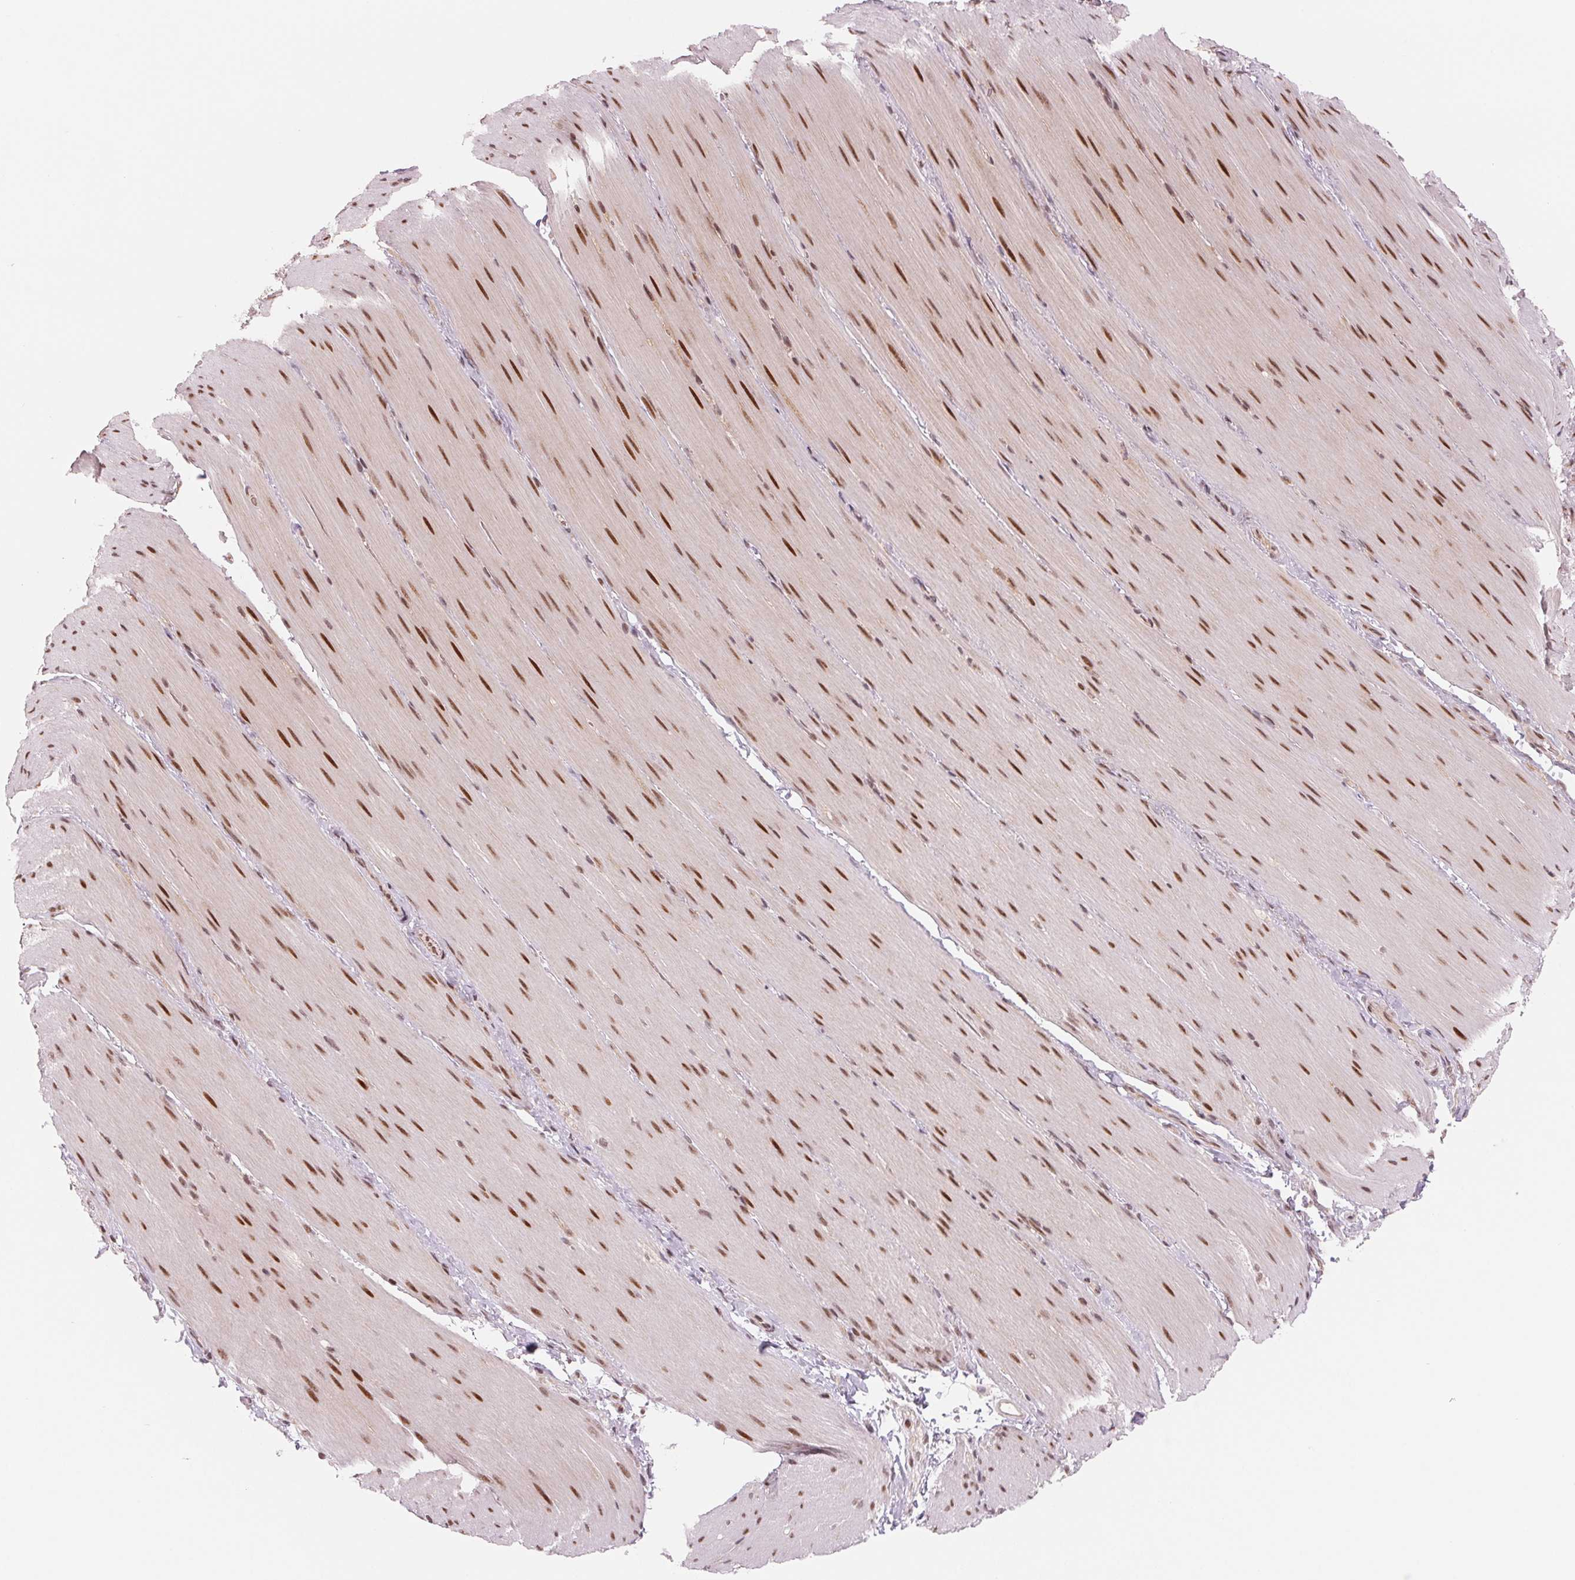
{"staining": {"intensity": "moderate", "quantity": ">75%", "location": "nuclear"}, "tissue": "smooth muscle", "cell_type": "Smooth muscle cells", "image_type": "normal", "snomed": [{"axis": "morphology", "description": "Normal tissue, NOS"}, {"axis": "topography", "description": "Smooth muscle"}, {"axis": "topography", "description": "Colon"}], "caption": "Protein staining of normal smooth muscle shows moderate nuclear staining in approximately >75% of smooth muscle cells.", "gene": "DNAJB6", "patient": {"sex": "male", "age": 73}}